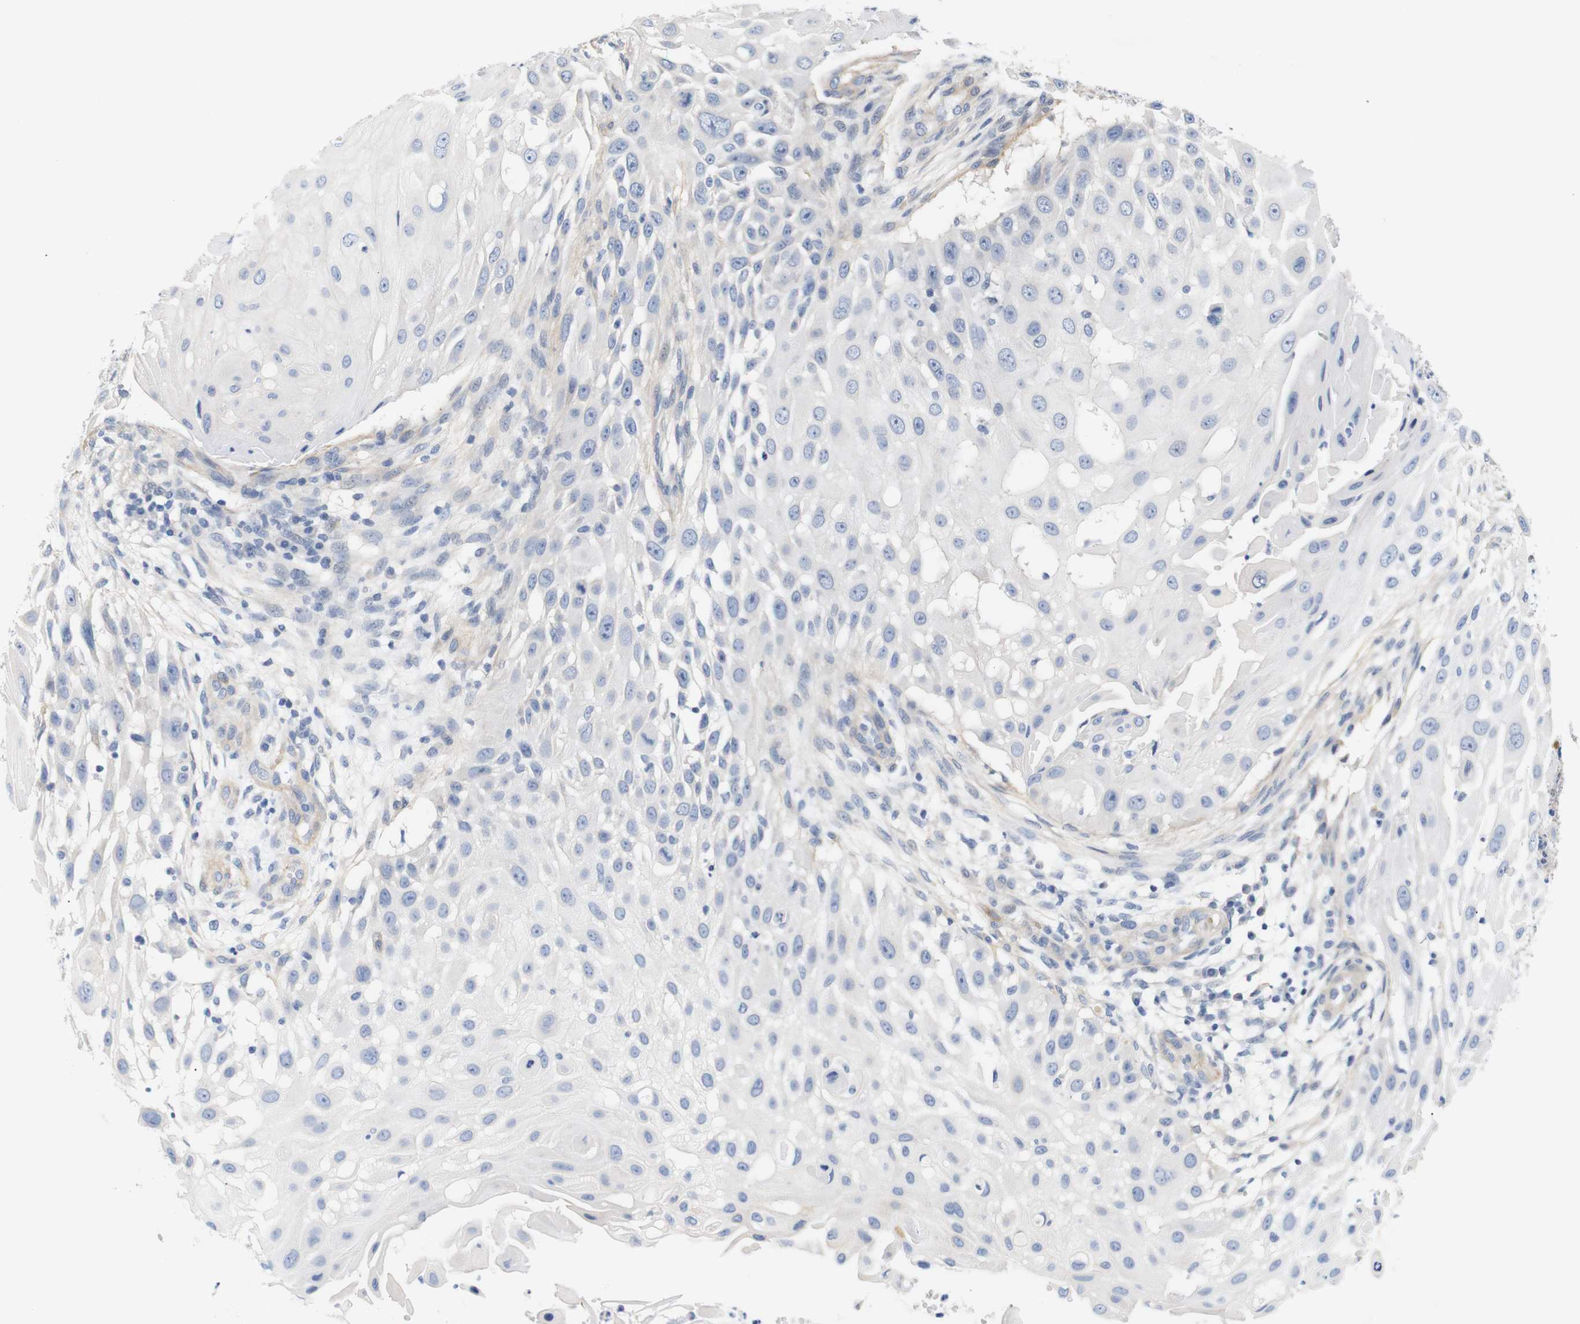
{"staining": {"intensity": "negative", "quantity": "none", "location": "none"}, "tissue": "skin cancer", "cell_type": "Tumor cells", "image_type": "cancer", "snomed": [{"axis": "morphology", "description": "Squamous cell carcinoma, NOS"}, {"axis": "topography", "description": "Skin"}], "caption": "A high-resolution photomicrograph shows immunohistochemistry staining of skin squamous cell carcinoma, which displays no significant staining in tumor cells.", "gene": "STMN3", "patient": {"sex": "female", "age": 44}}